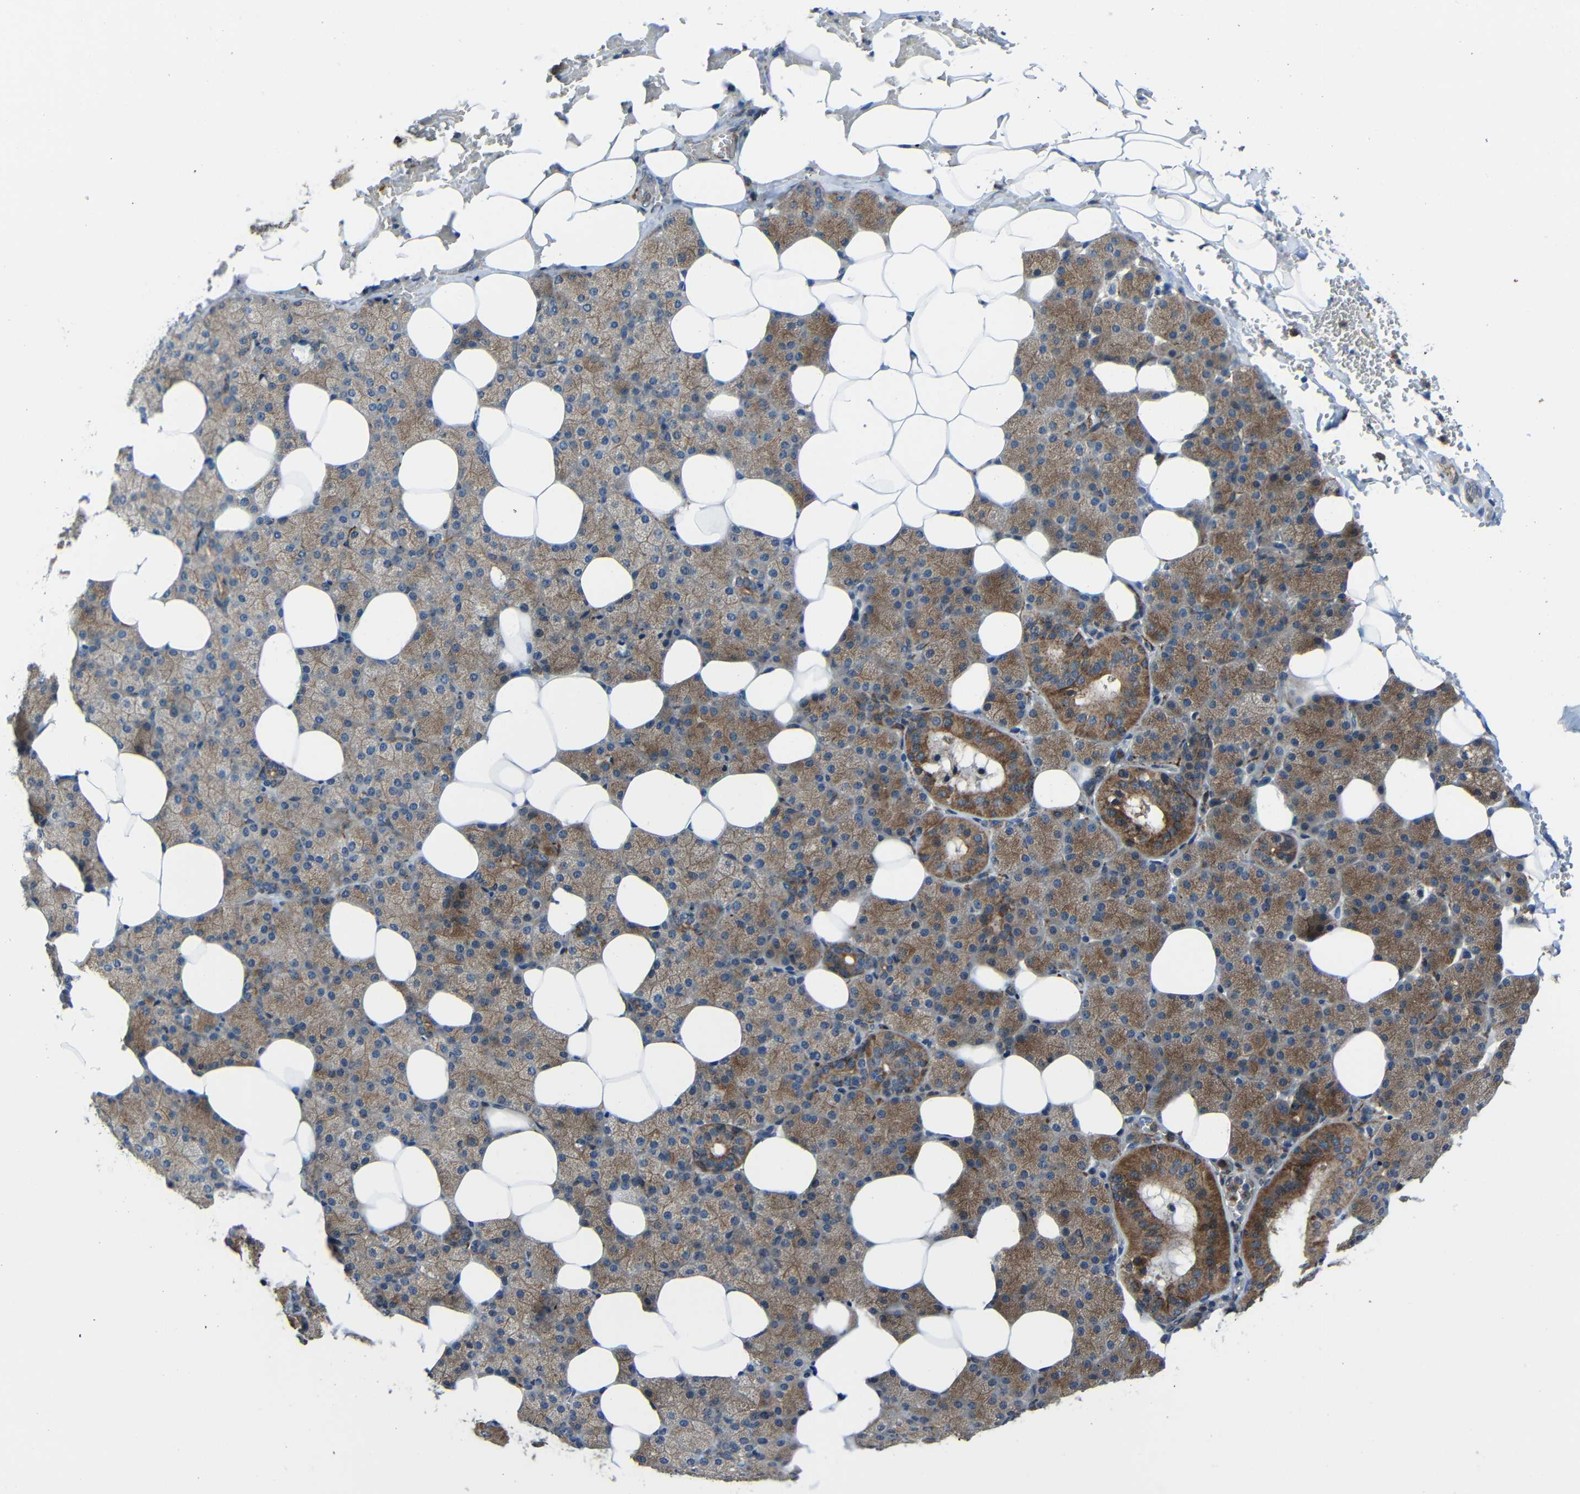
{"staining": {"intensity": "moderate", "quantity": ">75%", "location": "cytoplasmic/membranous"}, "tissue": "salivary gland", "cell_type": "Glandular cells", "image_type": "normal", "snomed": [{"axis": "morphology", "description": "Normal tissue, NOS"}, {"axis": "topography", "description": "Lymph node"}, {"axis": "topography", "description": "Salivary gland"}], "caption": "Immunohistochemistry (IHC) (DAB) staining of unremarkable human salivary gland reveals moderate cytoplasmic/membranous protein expression in about >75% of glandular cells.", "gene": "DNAJC5", "patient": {"sex": "male", "age": 8}}